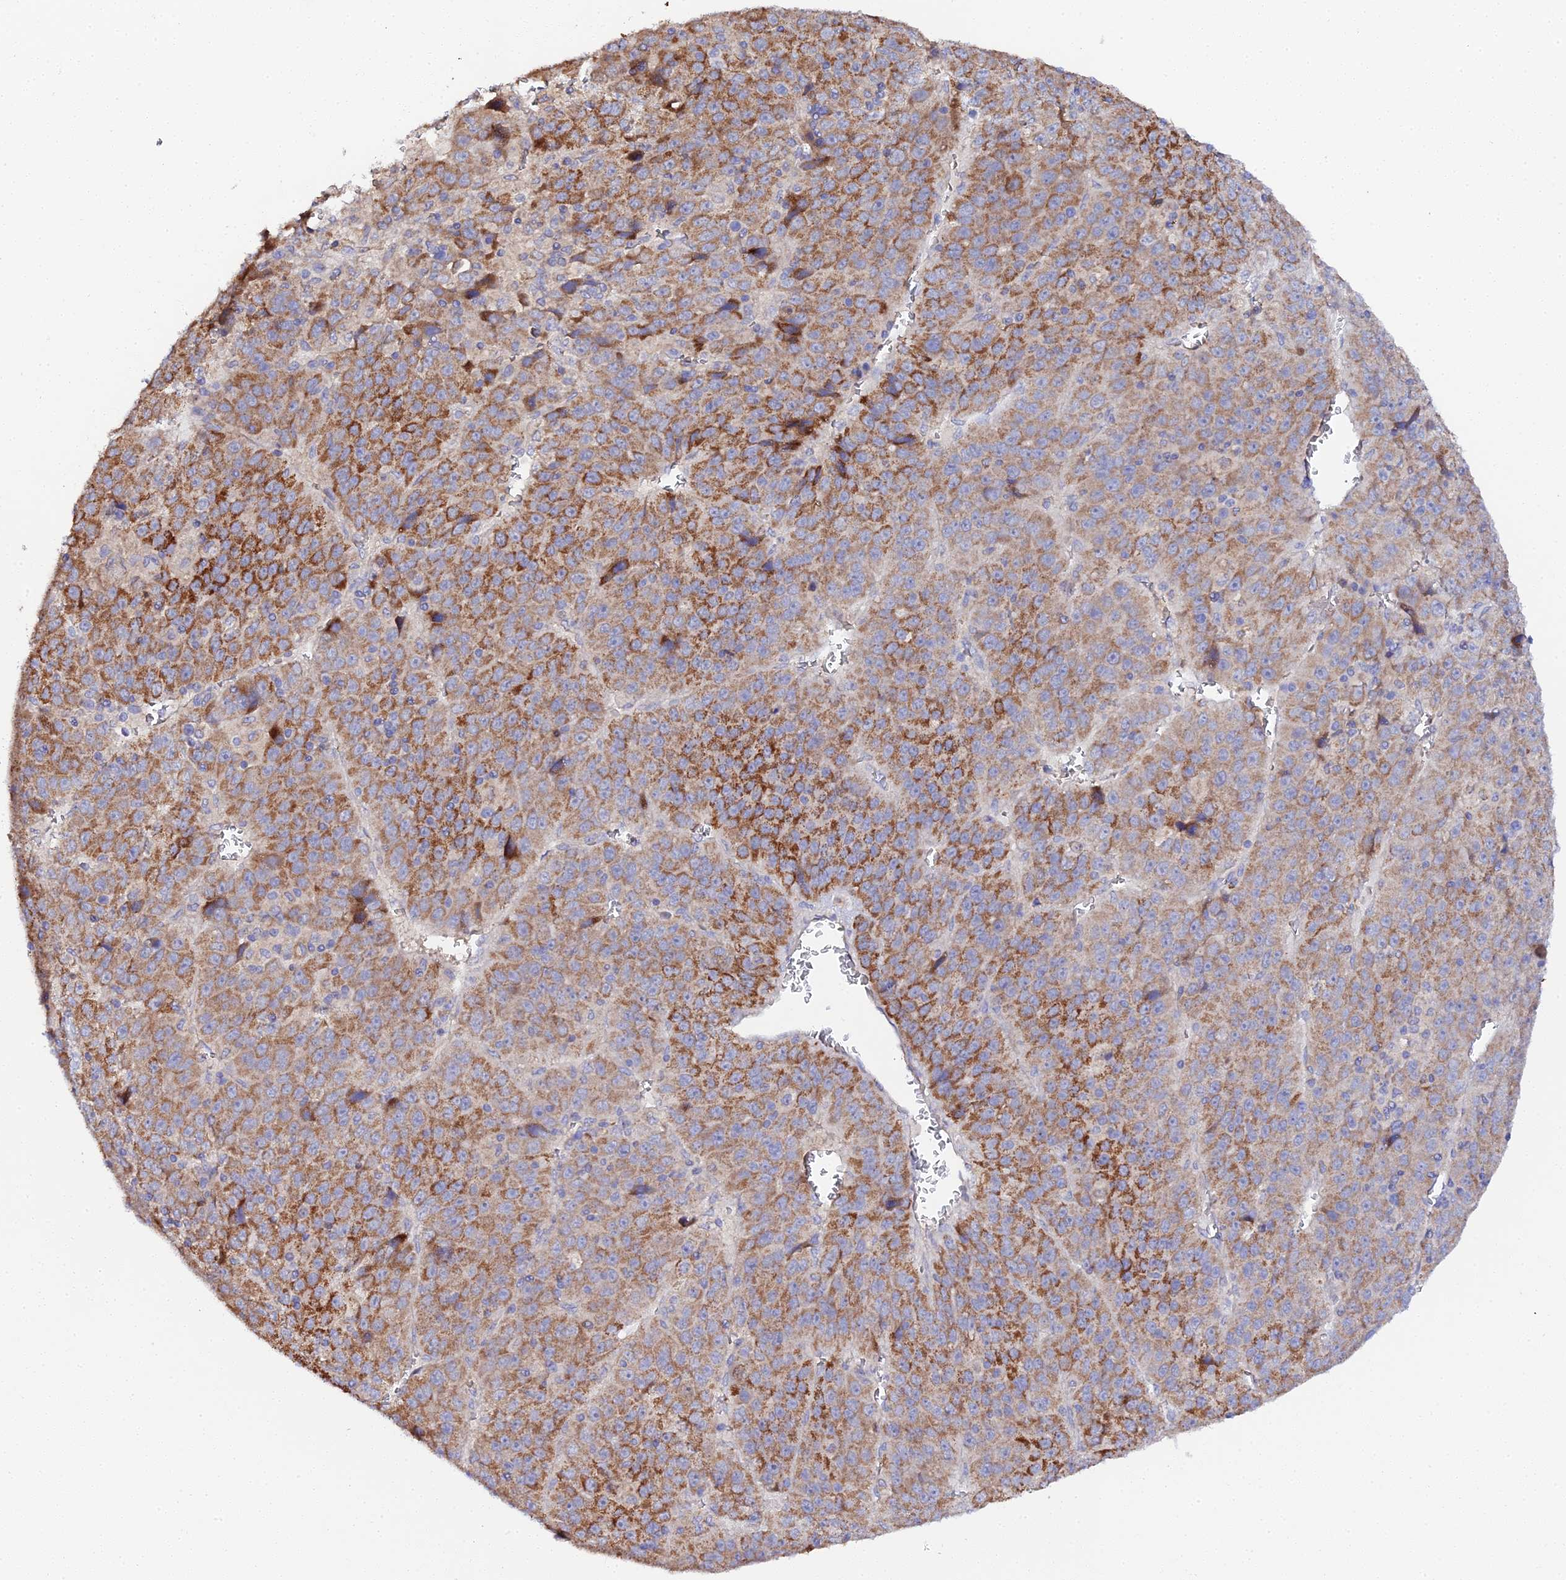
{"staining": {"intensity": "strong", "quantity": ">75%", "location": "cytoplasmic/membranous"}, "tissue": "liver cancer", "cell_type": "Tumor cells", "image_type": "cancer", "snomed": [{"axis": "morphology", "description": "Carcinoma, Hepatocellular, NOS"}, {"axis": "topography", "description": "Liver"}], "caption": "Brown immunohistochemical staining in human liver hepatocellular carcinoma exhibits strong cytoplasmic/membranous positivity in about >75% of tumor cells.", "gene": "SCX", "patient": {"sex": "female", "age": 53}}